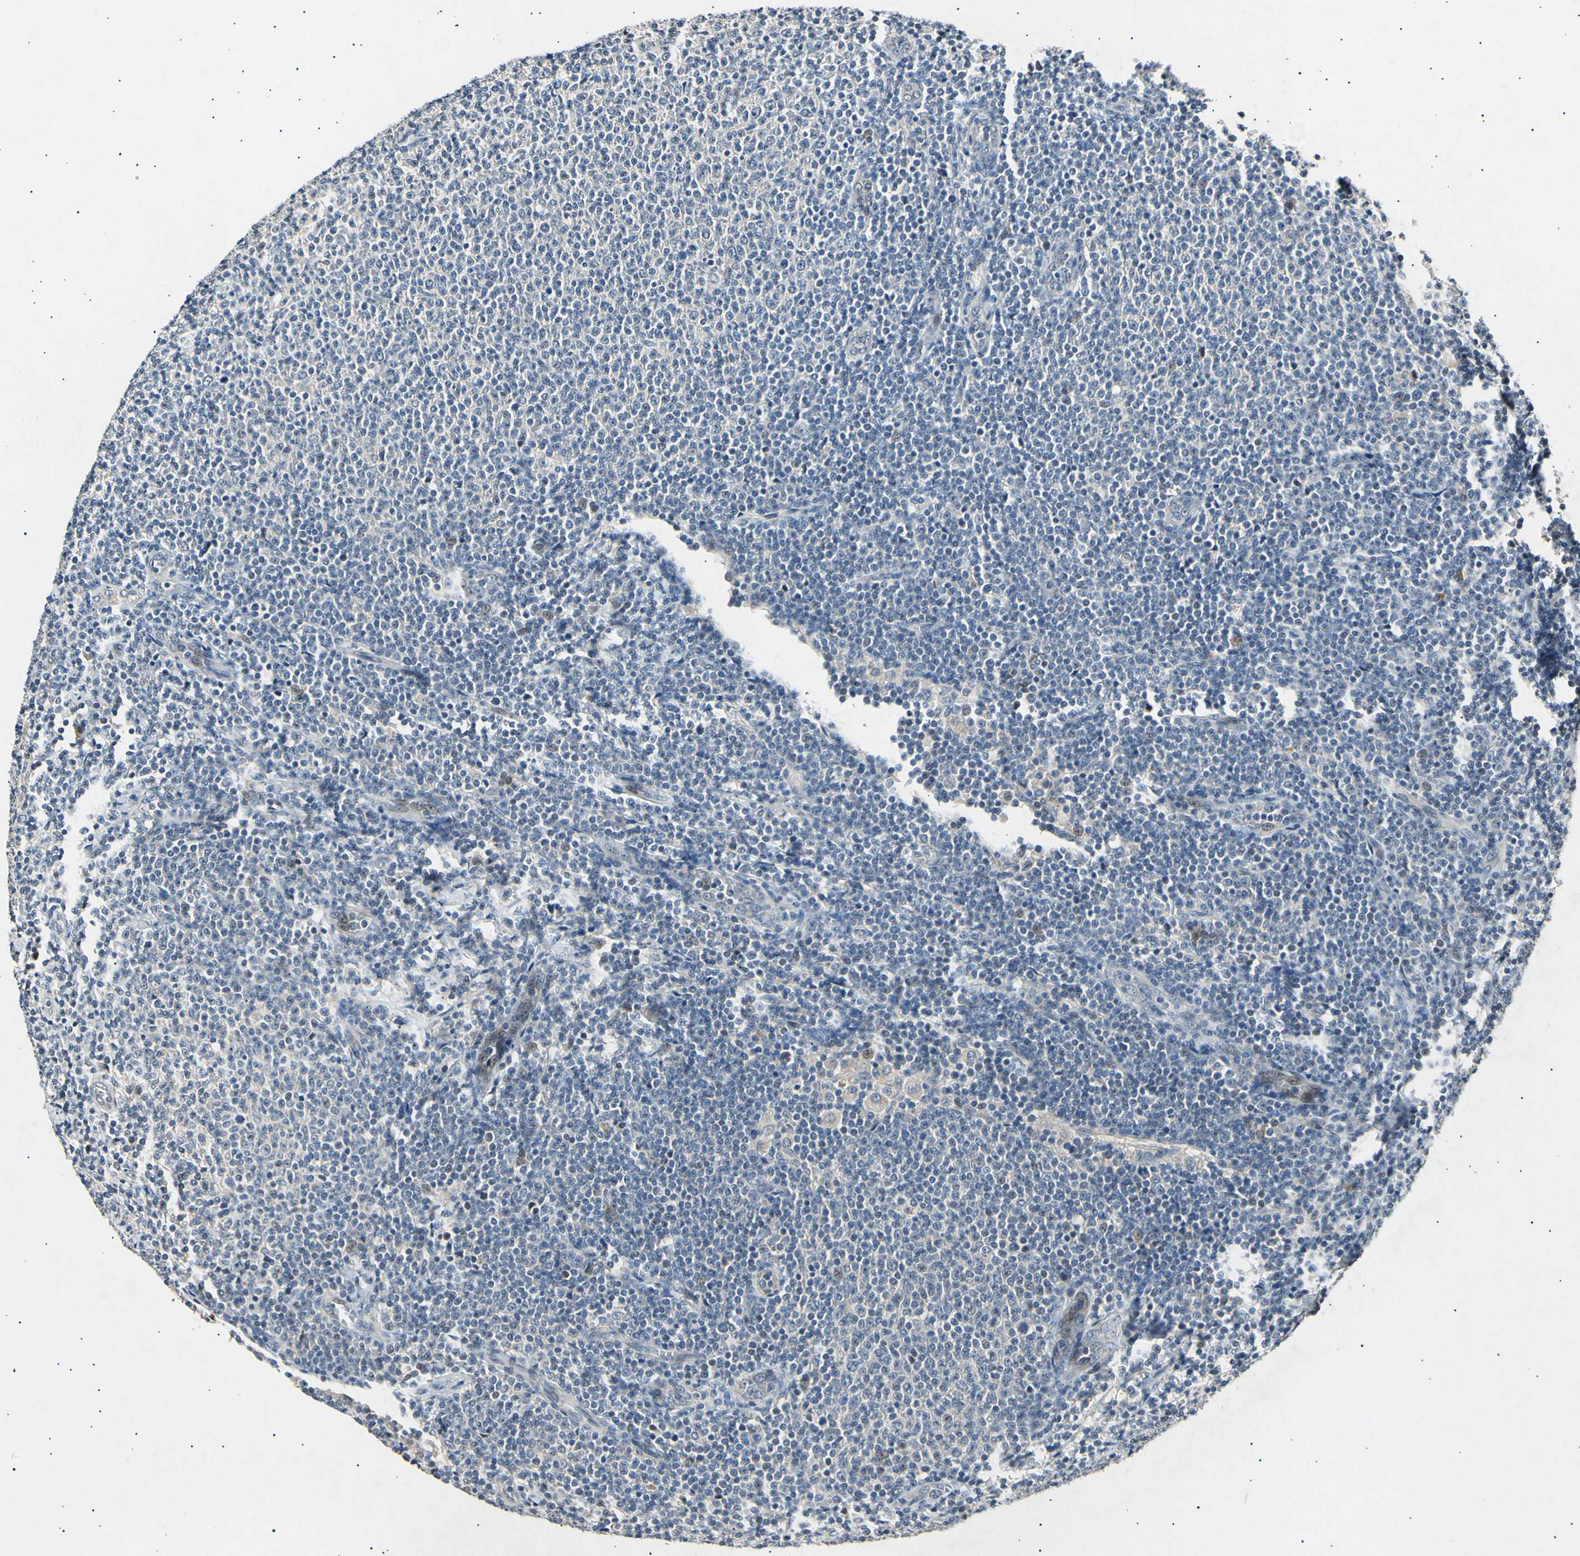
{"staining": {"intensity": "weak", "quantity": "<25%", "location": "cytoplasmic/membranous"}, "tissue": "lymphoma", "cell_type": "Tumor cells", "image_type": "cancer", "snomed": [{"axis": "morphology", "description": "Malignant lymphoma, non-Hodgkin's type, Low grade"}, {"axis": "topography", "description": "Lymph node"}], "caption": "Immunohistochemical staining of human malignant lymphoma, non-Hodgkin's type (low-grade) reveals no significant expression in tumor cells.", "gene": "ADCY3", "patient": {"sex": "male", "age": 66}}